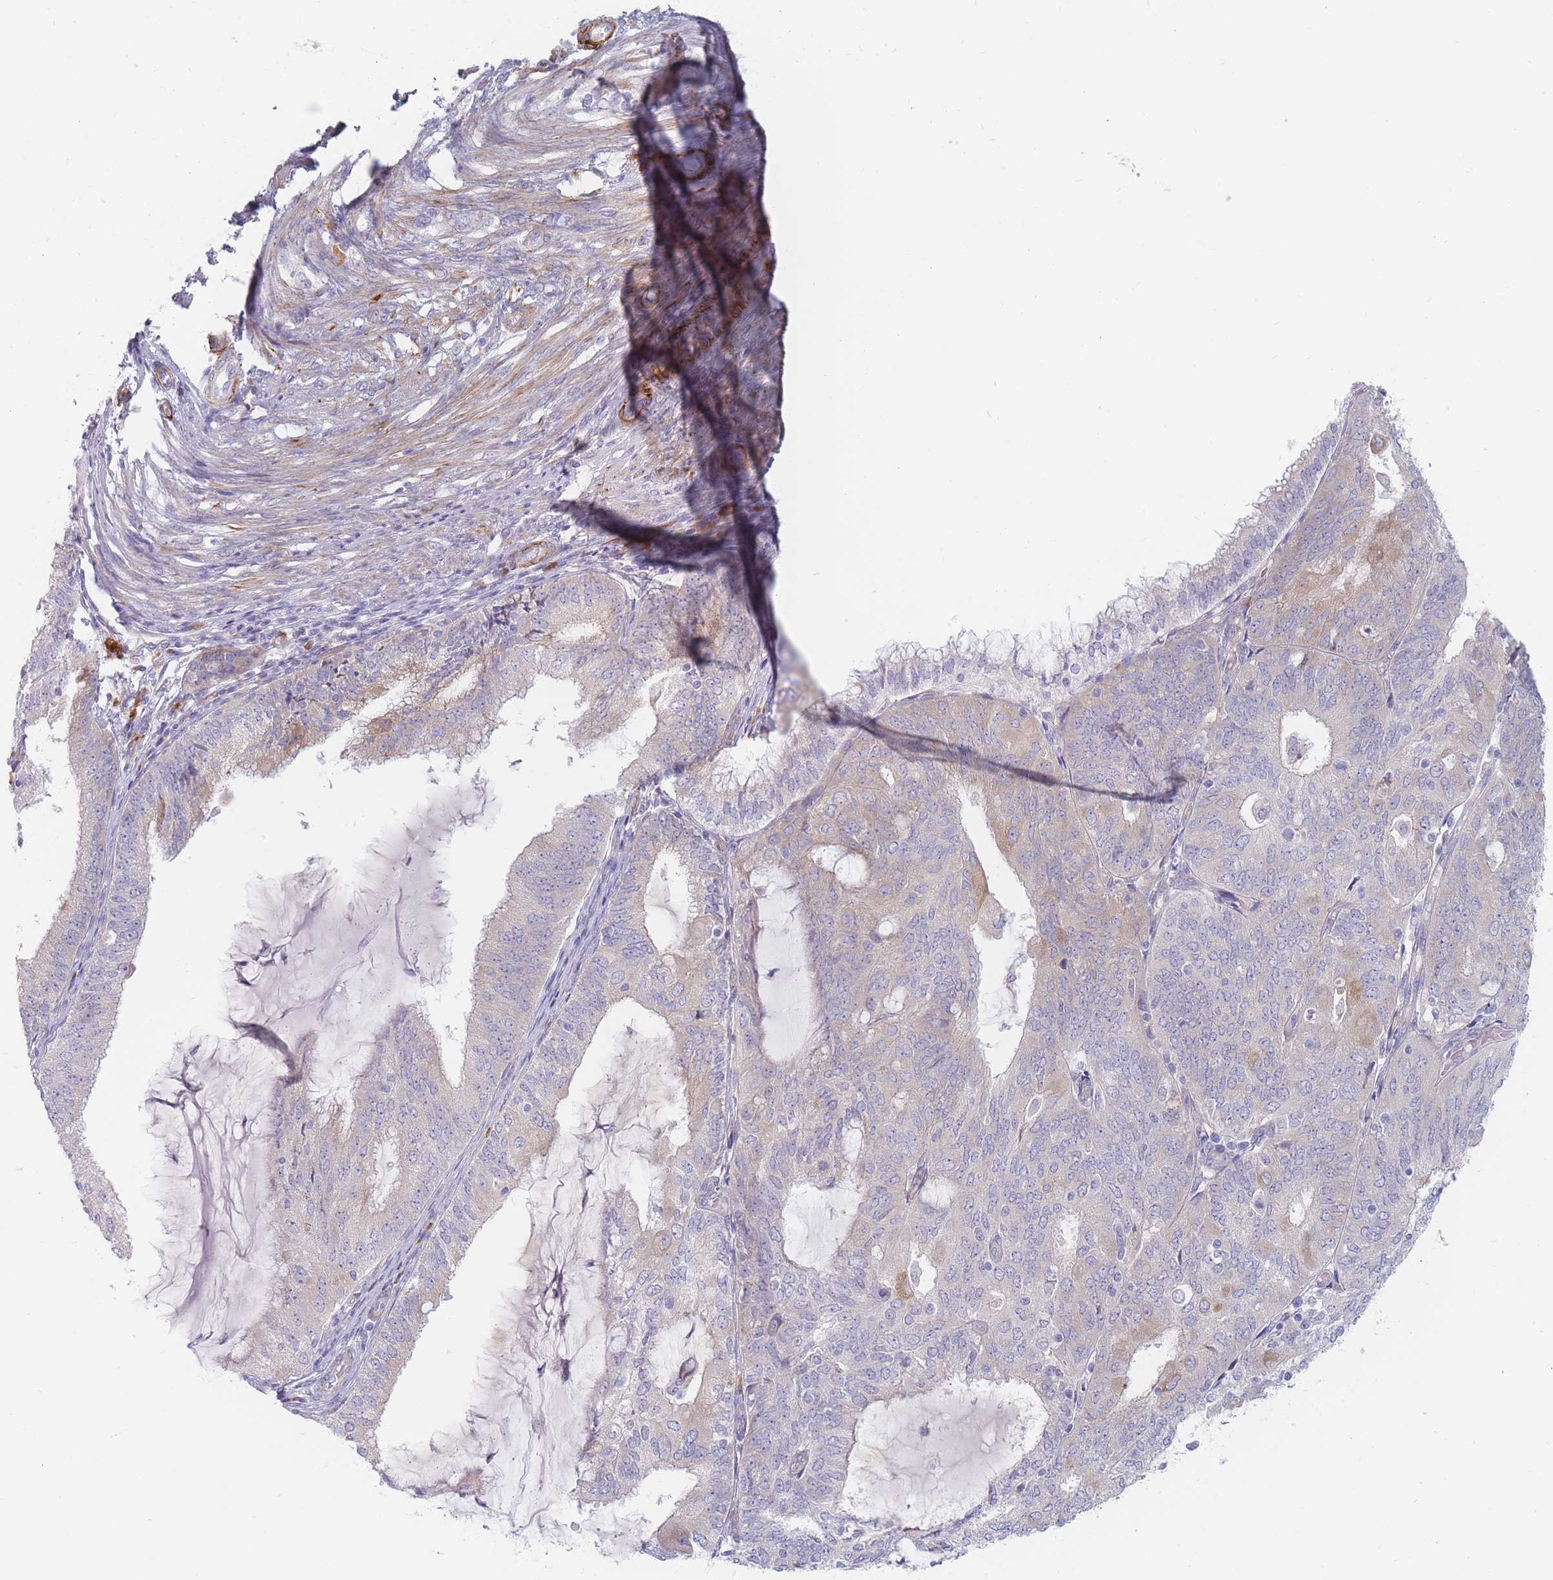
{"staining": {"intensity": "weak", "quantity": "<25%", "location": "cytoplasmic/membranous"}, "tissue": "endometrial cancer", "cell_type": "Tumor cells", "image_type": "cancer", "snomed": [{"axis": "morphology", "description": "Adenocarcinoma, NOS"}, {"axis": "topography", "description": "Endometrium"}], "caption": "This is an immunohistochemistry micrograph of human endometrial cancer (adenocarcinoma). There is no positivity in tumor cells.", "gene": "ERBIN", "patient": {"sex": "female", "age": 81}}